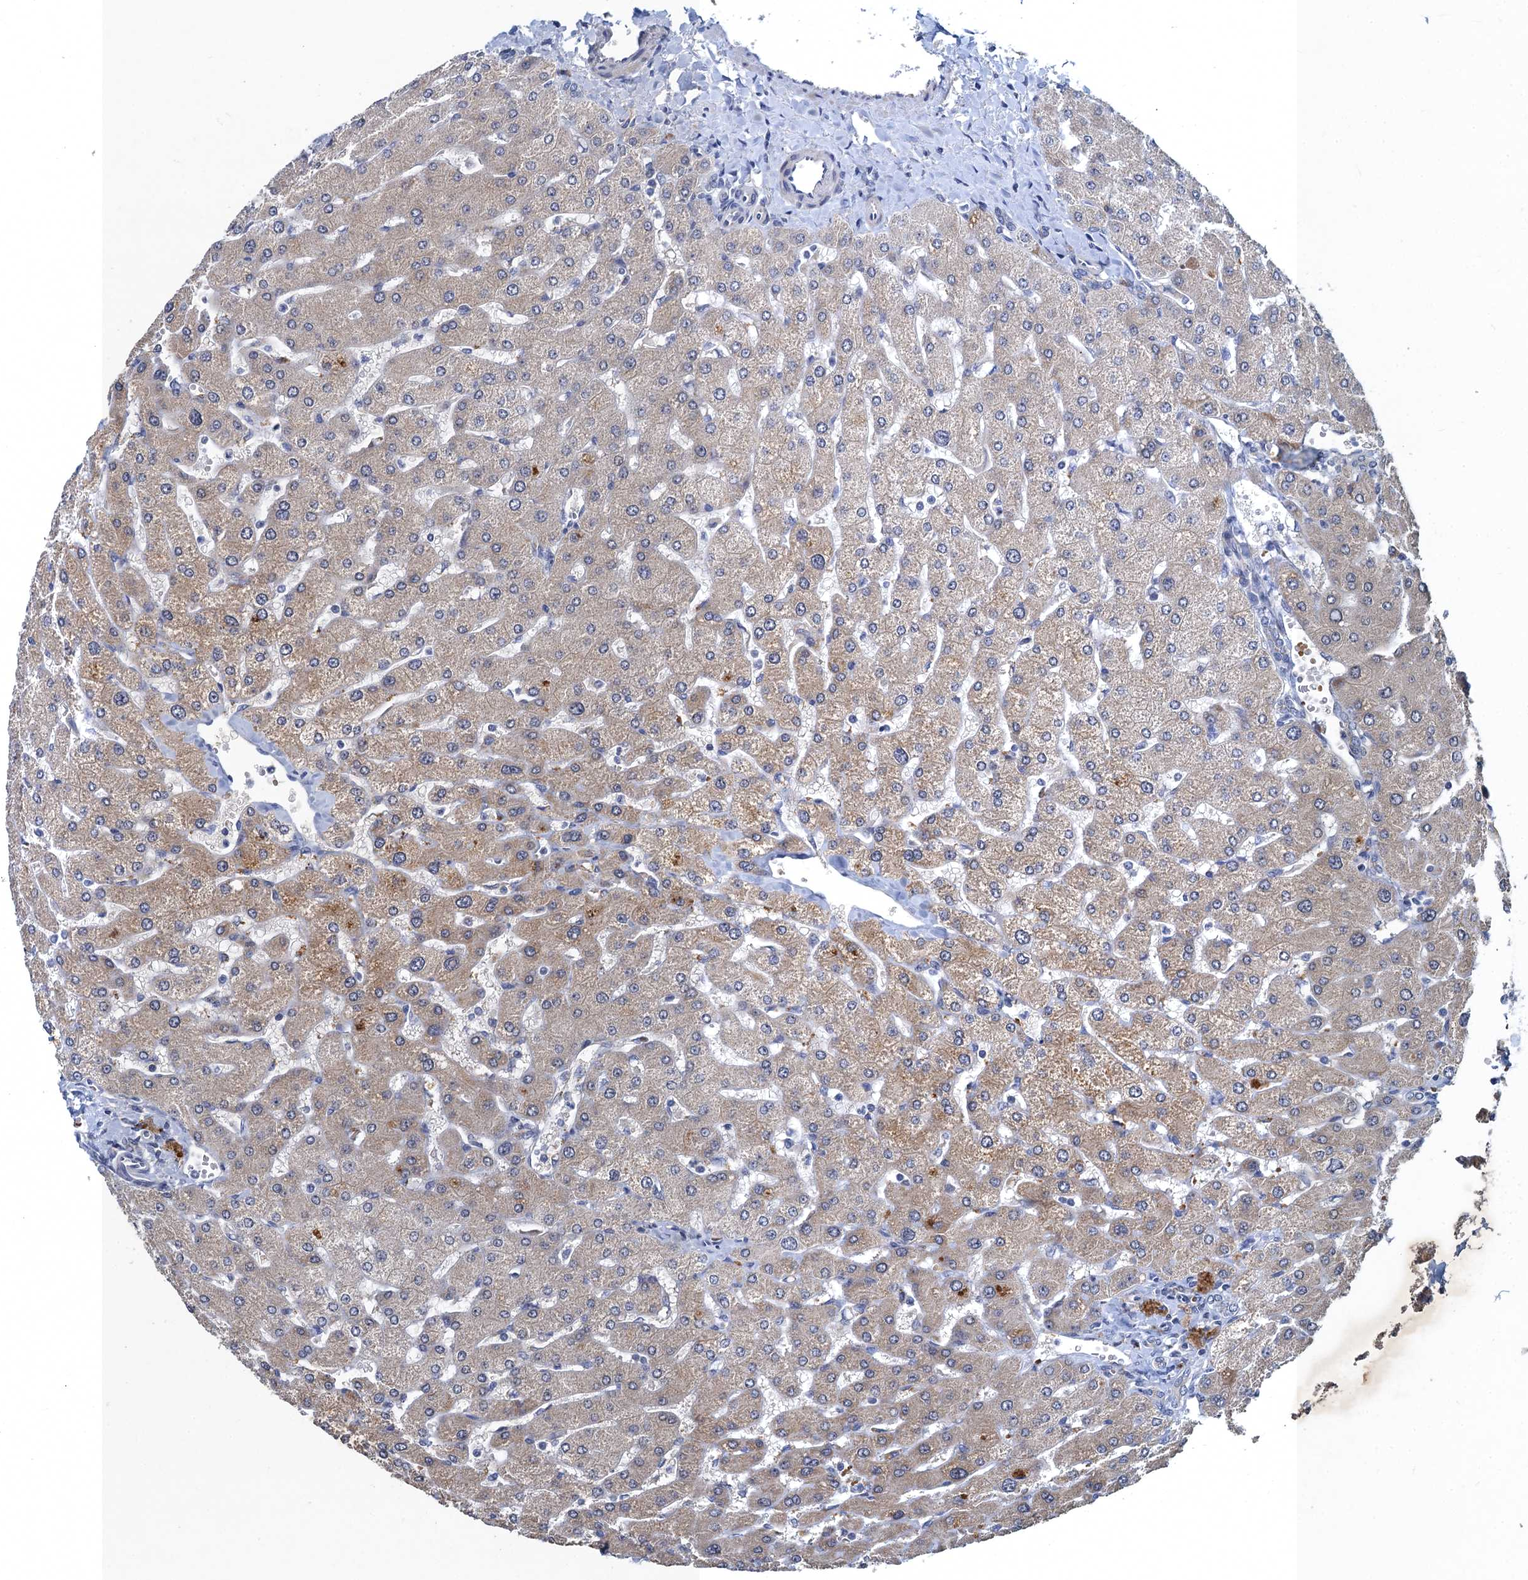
{"staining": {"intensity": "negative", "quantity": "none", "location": "none"}, "tissue": "liver", "cell_type": "Cholangiocytes", "image_type": "normal", "snomed": [{"axis": "morphology", "description": "Normal tissue, NOS"}, {"axis": "topography", "description": "Liver"}], "caption": "Image shows no protein expression in cholangiocytes of normal liver.", "gene": "ATOSA", "patient": {"sex": "male", "age": 55}}